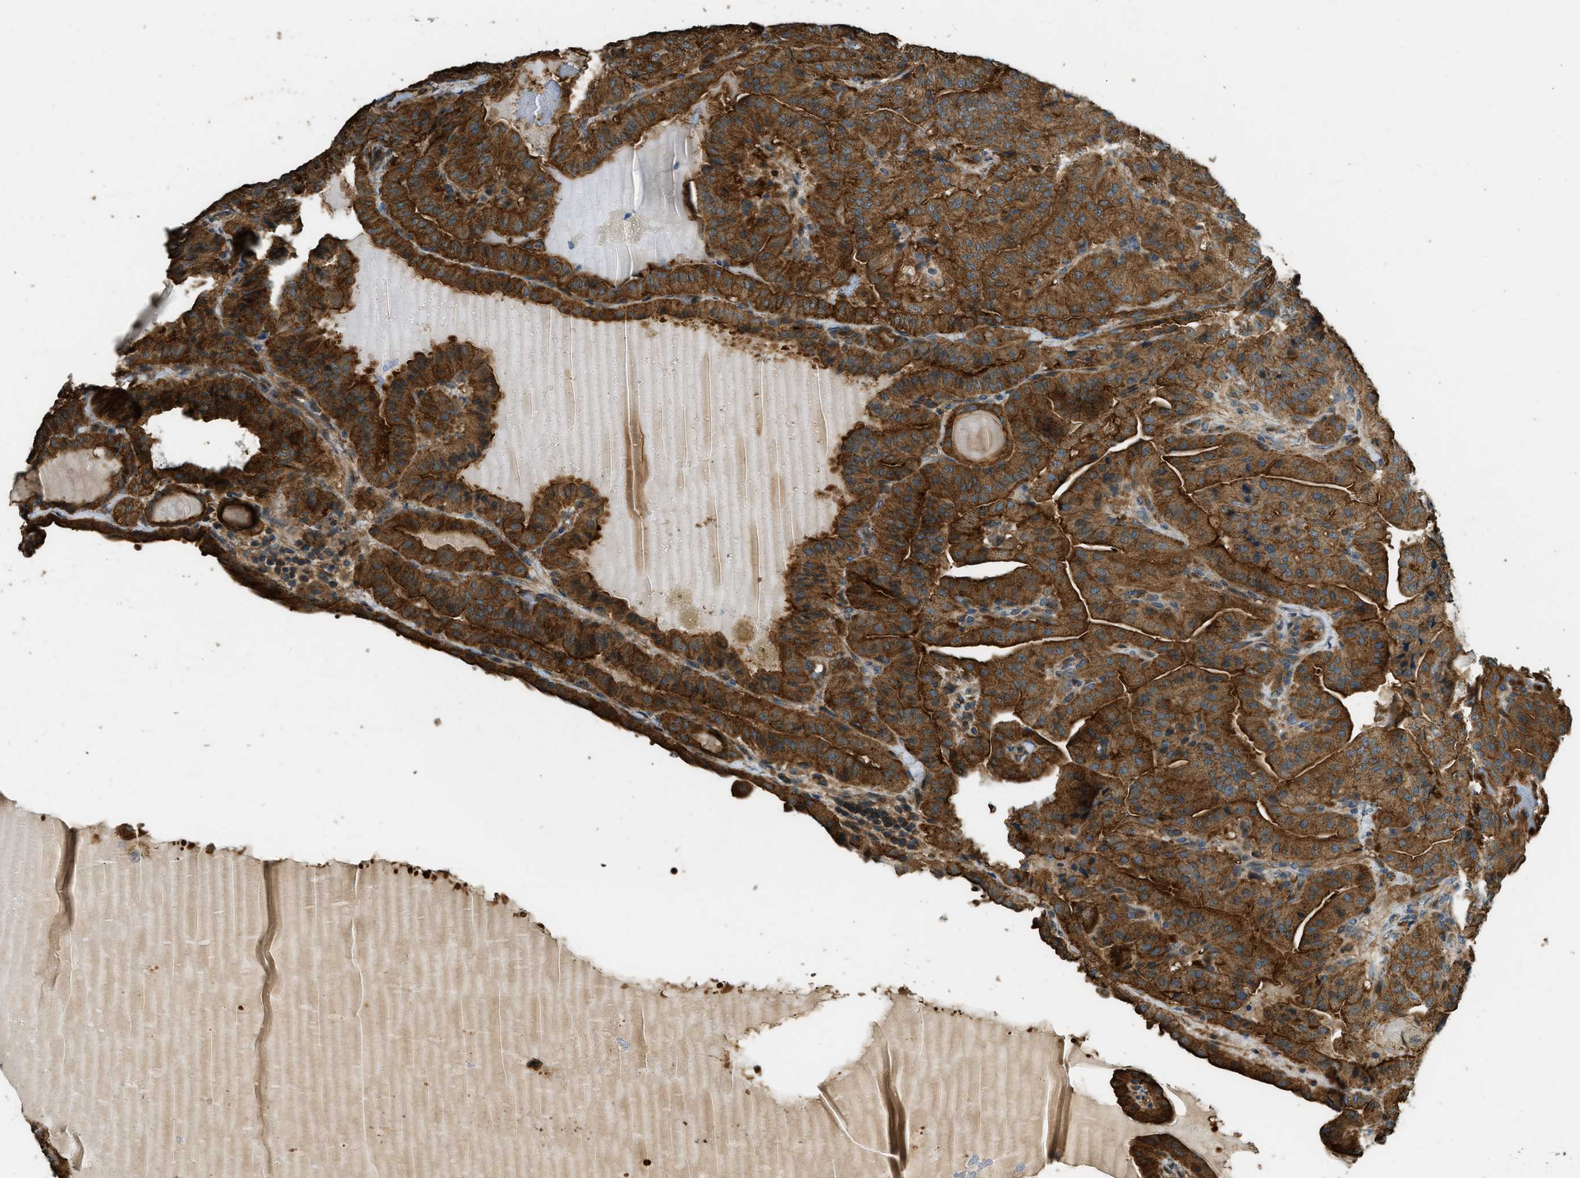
{"staining": {"intensity": "strong", "quantity": ">75%", "location": "cytoplasmic/membranous"}, "tissue": "thyroid cancer", "cell_type": "Tumor cells", "image_type": "cancer", "snomed": [{"axis": "morphology", "description": "Papillary adenocarcinoma, NOS"}, {"axis": "topography", "description": "Thyroid gland"}], "caption": "DAB immunohistochemical staining of thyroid cancer (papillary adenocarcinoma) demonstrates strong cytoplasmic/membranous protein positivity in approximately >75% of tumor cells.", "gene": "MARS1", "patient": {"sex": "male", "age": 77}}